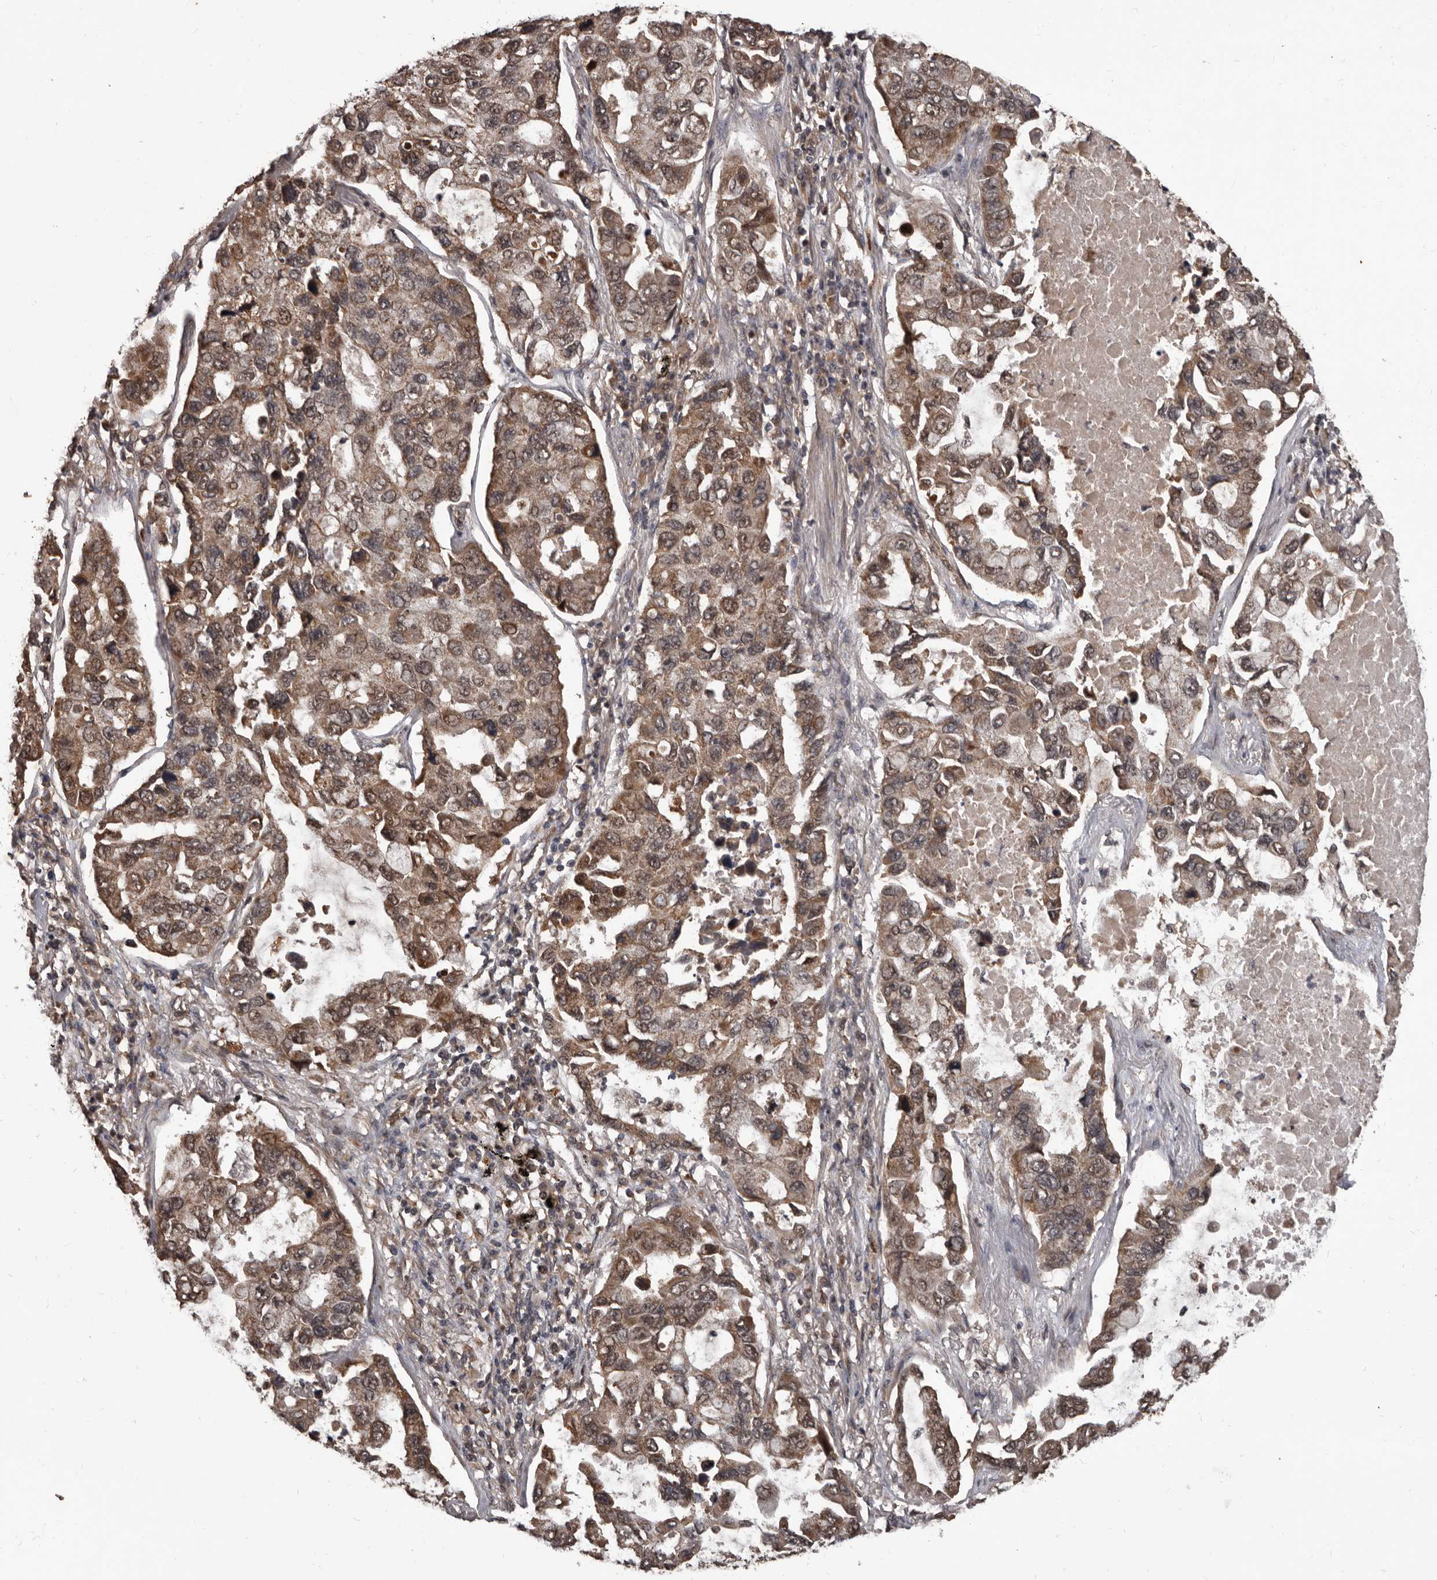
{"staining": {"intensity": "moderate", "quantity": ">75%", "location": "cytoplasmic/membranous,nuclear"}, "tissue": "lung cancer", "cell_type": "Tumor cells", "image_type": "cancer", "snomed": [{"axis": "morphology", "description": "Adenocarcinoma, NOS"}, {"axis": "topography", "description": "Lung"}], "caption": "This histopathology image displays immunohistochemistry (IHC) staining of human lung adenocarcinoma, with medium moderate cytoplasmic/membranous and nuclear staining in about >75% of tumor cells.", "gene": "AHR", "patient": {"sex": "male", "age": 64}}